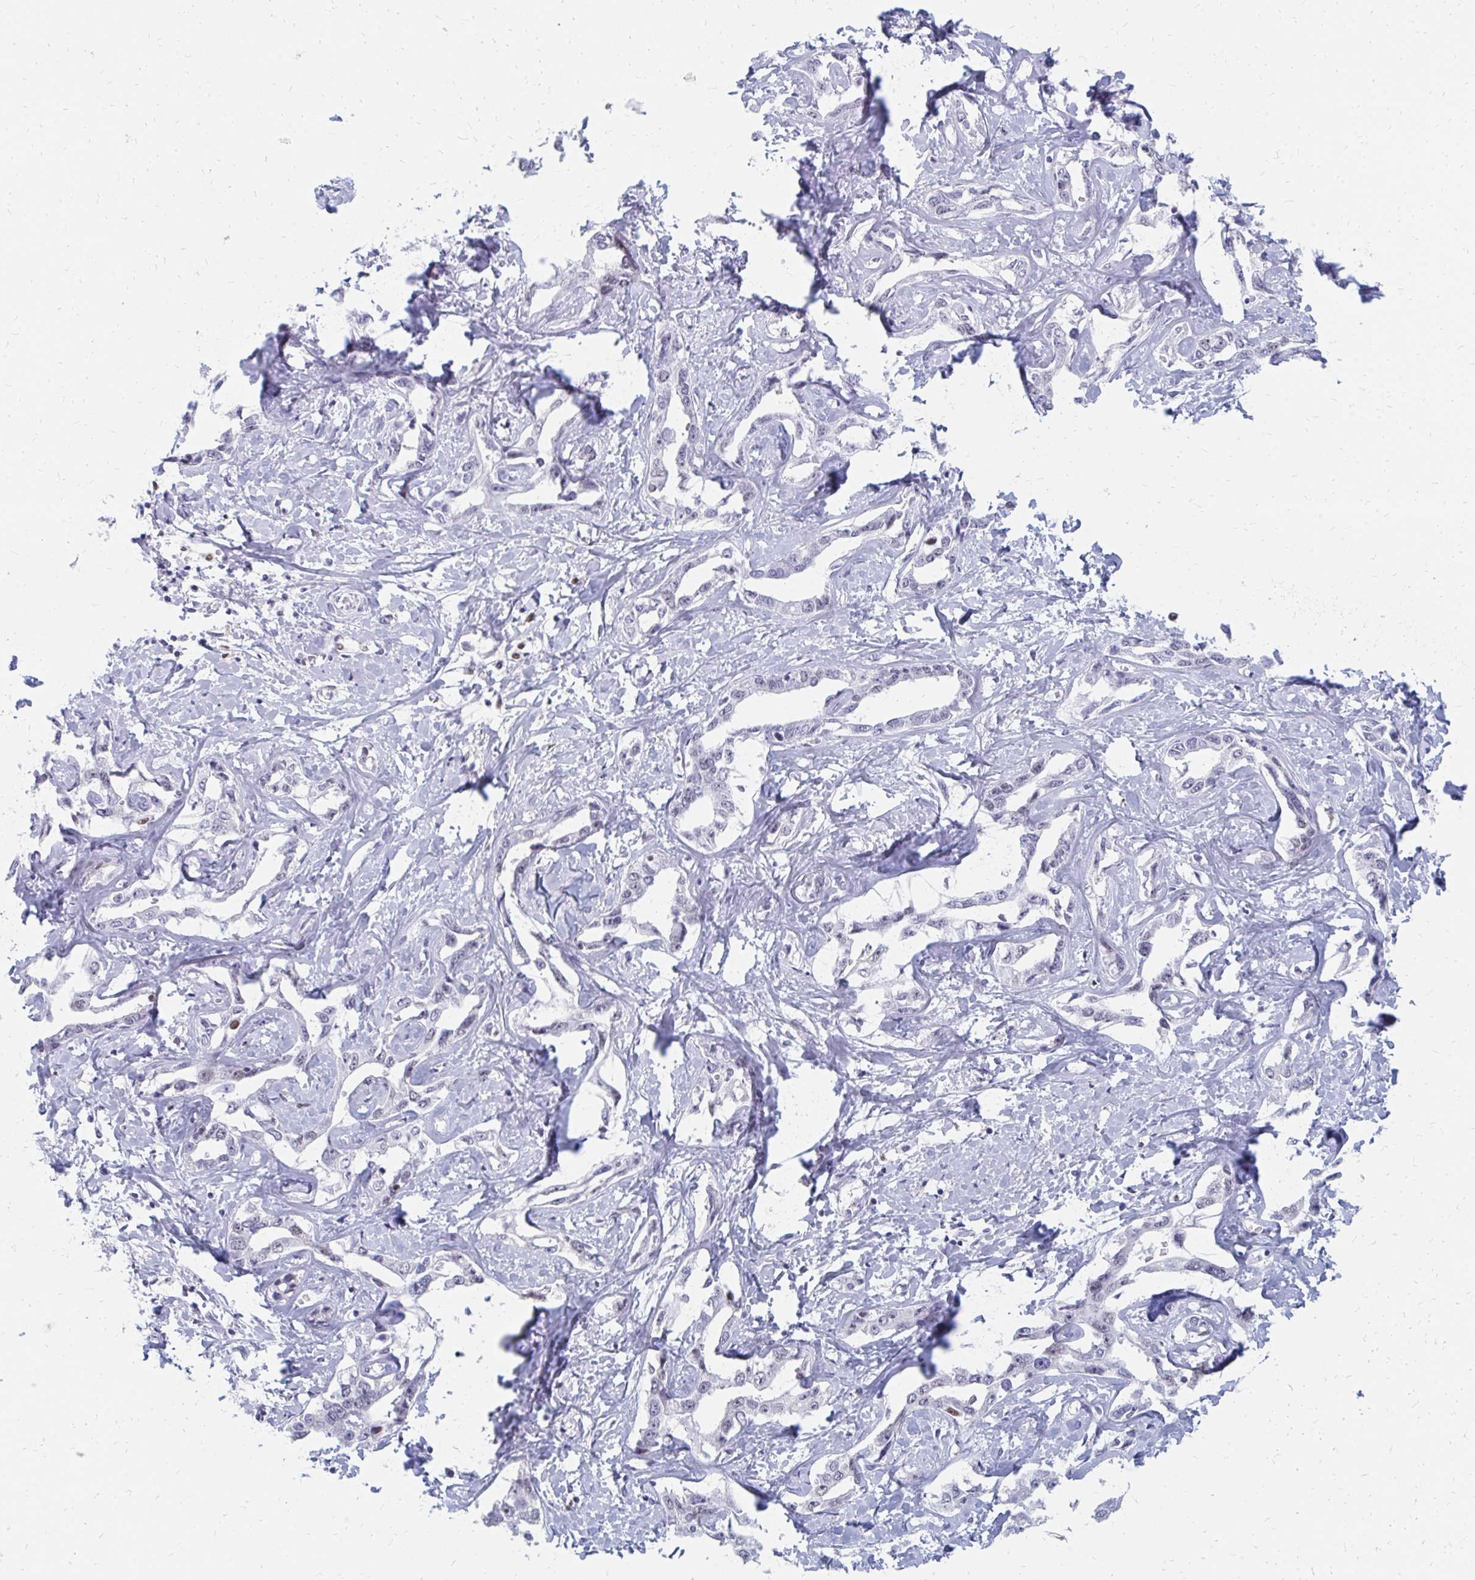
{"staining": {"intensity": "negative", "quantity": "none", "location": "none"}, "tissue": "liver cancer", "cell_type": "Tumor cells", "image_type": "cancer", "snomed": [{"axis": "morphology", "description": "Cholangiocarcinoma"}, {"axis": "topography", "description": "Liver"}], "caption": "This is an IHC photomicrograph of human liver cancer (cholangiocarcinoma). There is no positivity in tumor cells.", "gene": "PLK3", "patient": {"sex": "male", "age": 59}}